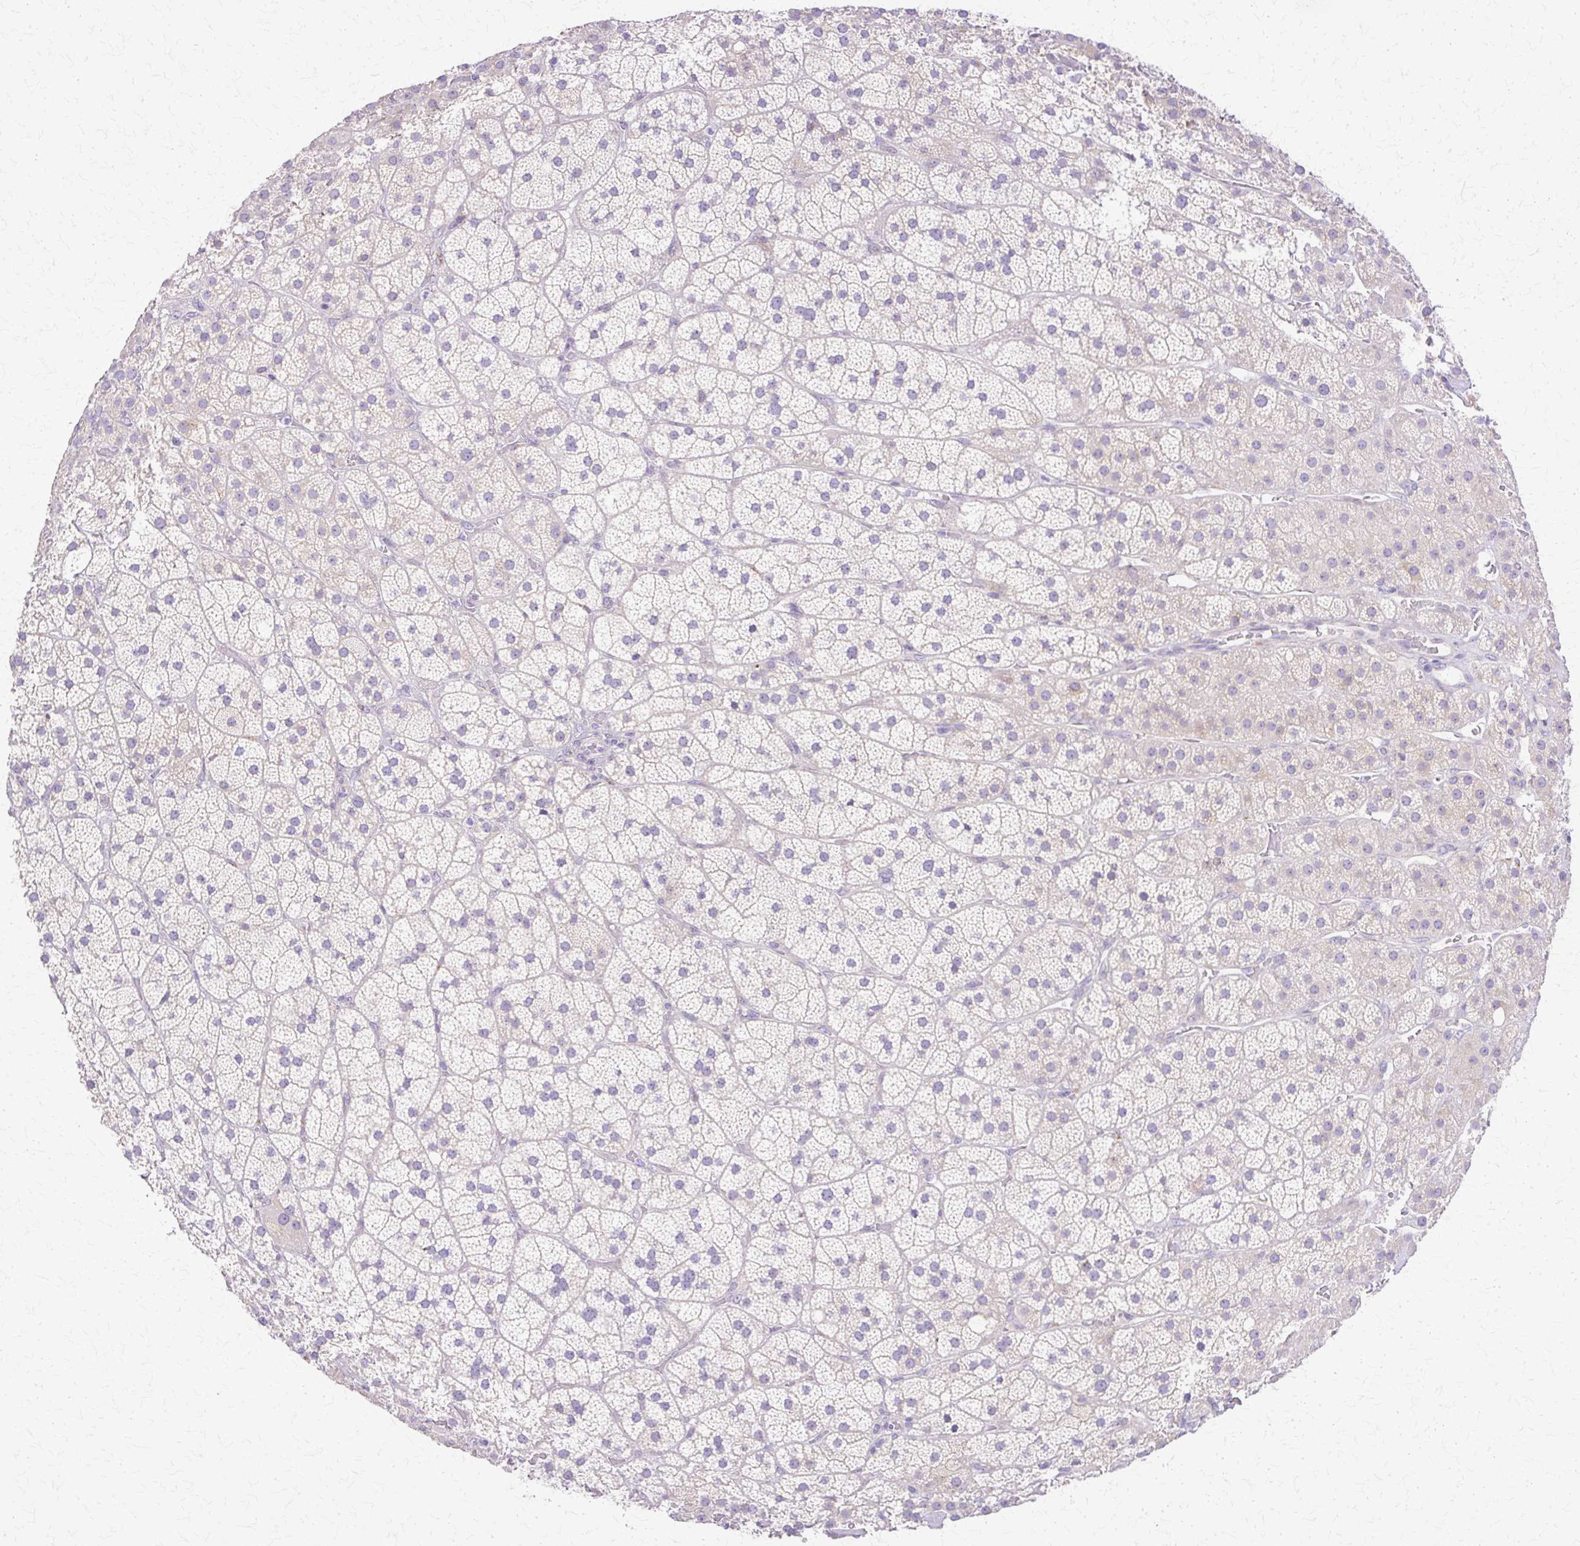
{"staining": {"intensity": "weak", "quantity": "<25%", "location": "cytoplasmic/membranous"}, "tissue": "adrenal gland", "cell_type": "Glandular cells", "image_type": "normal", "snomed": [{"axis": "morphology", "description": "Normal tissue, NOS"}, {"axis": "topography", "description": "Adrenal gland"}], "caption": "DAB immunohistochemical staining of unremarkable human adrenal gland displays no significant expression in glandular cells. (DAB (3,3'-diaminobenzidine) IHC, high magnification).", "gene": "TBC1D3B", "patient": {"sex": "male", "age": 57}}